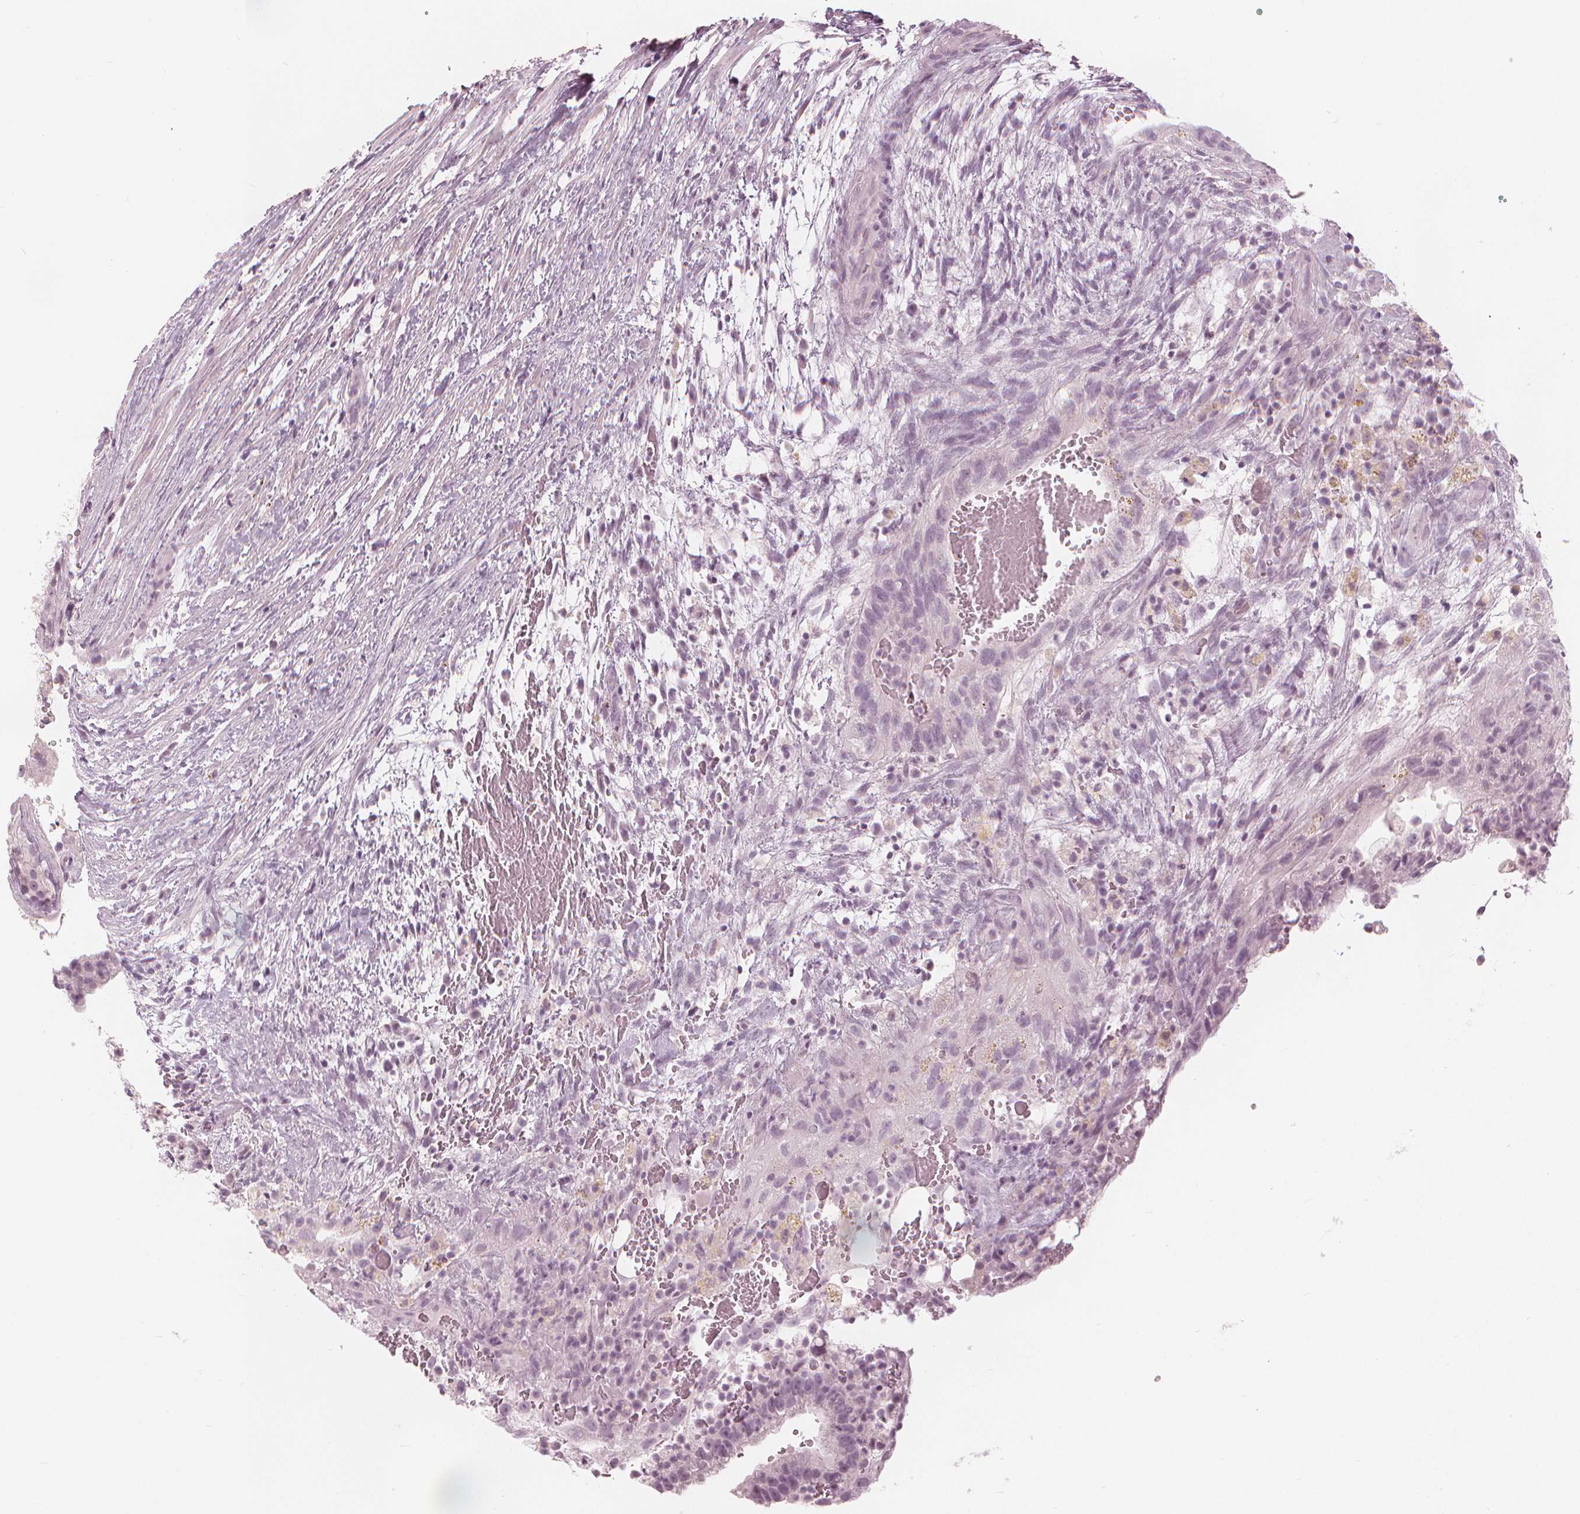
{"staining": {"intensity": "negative", "quantity": "none", "location": "none"}, "tissue": "testis cancer", "cell_type": "Tumor cells", "image_type": "cancer", "snomed": [{"axis": "morphology", "description": "Normal tissue, NOS"}, {"axis": "morphology", "description": "Carcinoma, Embryonal, NOS"}, {"axis": "topography", "description": "Testis"}], "caption": "The micrograph displays no staining of tumor cells in testis cancer.", "gene": "PAEP", "patient": {"sex": "male", "age": 32}}